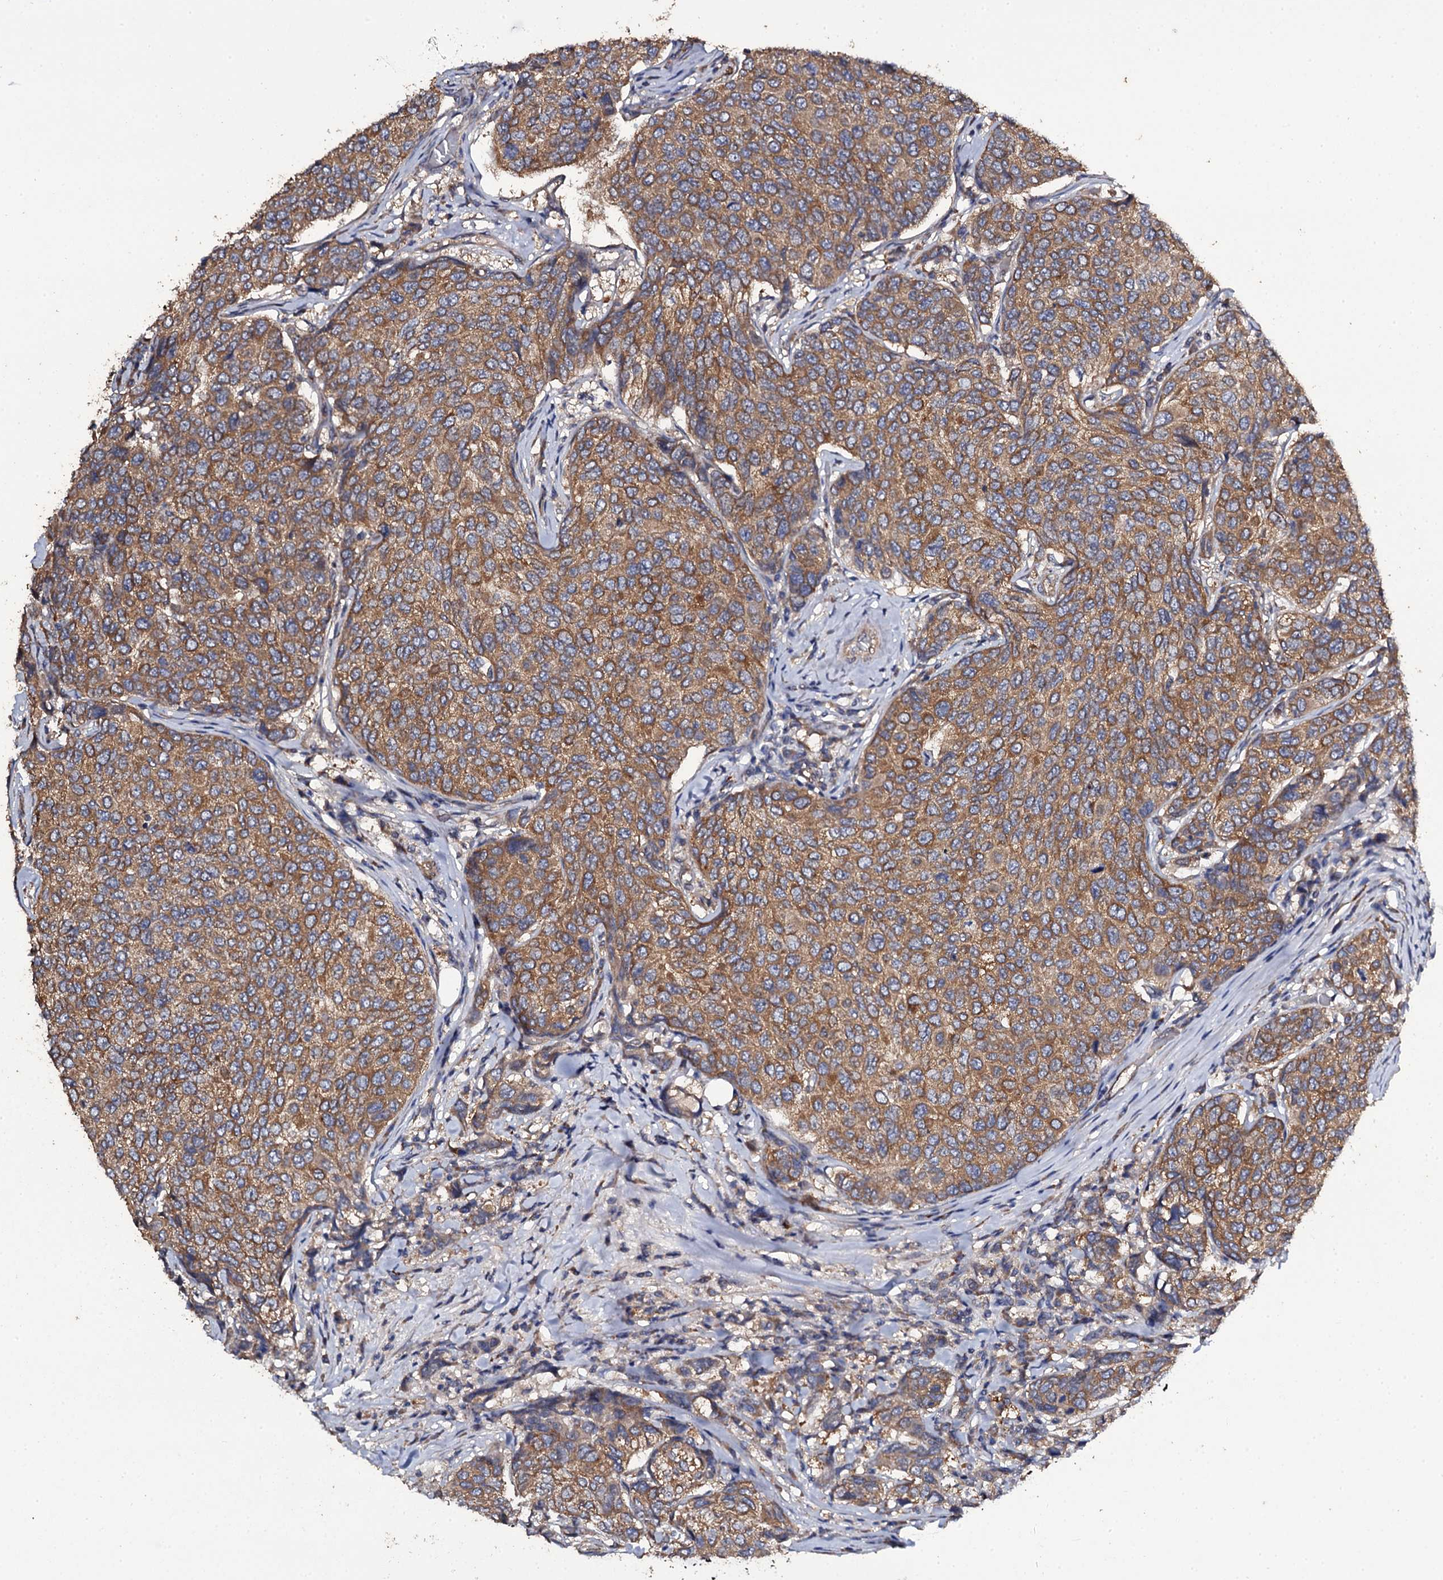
{"staining": {"intensity": "moderate", "quantity": ">75%", "location": "cytoplasmic/membranous"}, "tissue": "breast cancer", "cell_type": "Tumor cells", "image_type": "cancer", "snomed": [{"axis": "morphology", "description": "Duct carcinoma"}, {"axis": "topography", "description": "Breast"}], "caption": "Protein staining of breast cancer (infiltrating ductal carcinoma) tissue demonstrates moderate cytoplasmic/membranous staining in about >75% of tumor cells.", "gene": "TTC23", "patient": {"sex": "female", "age": 55}}